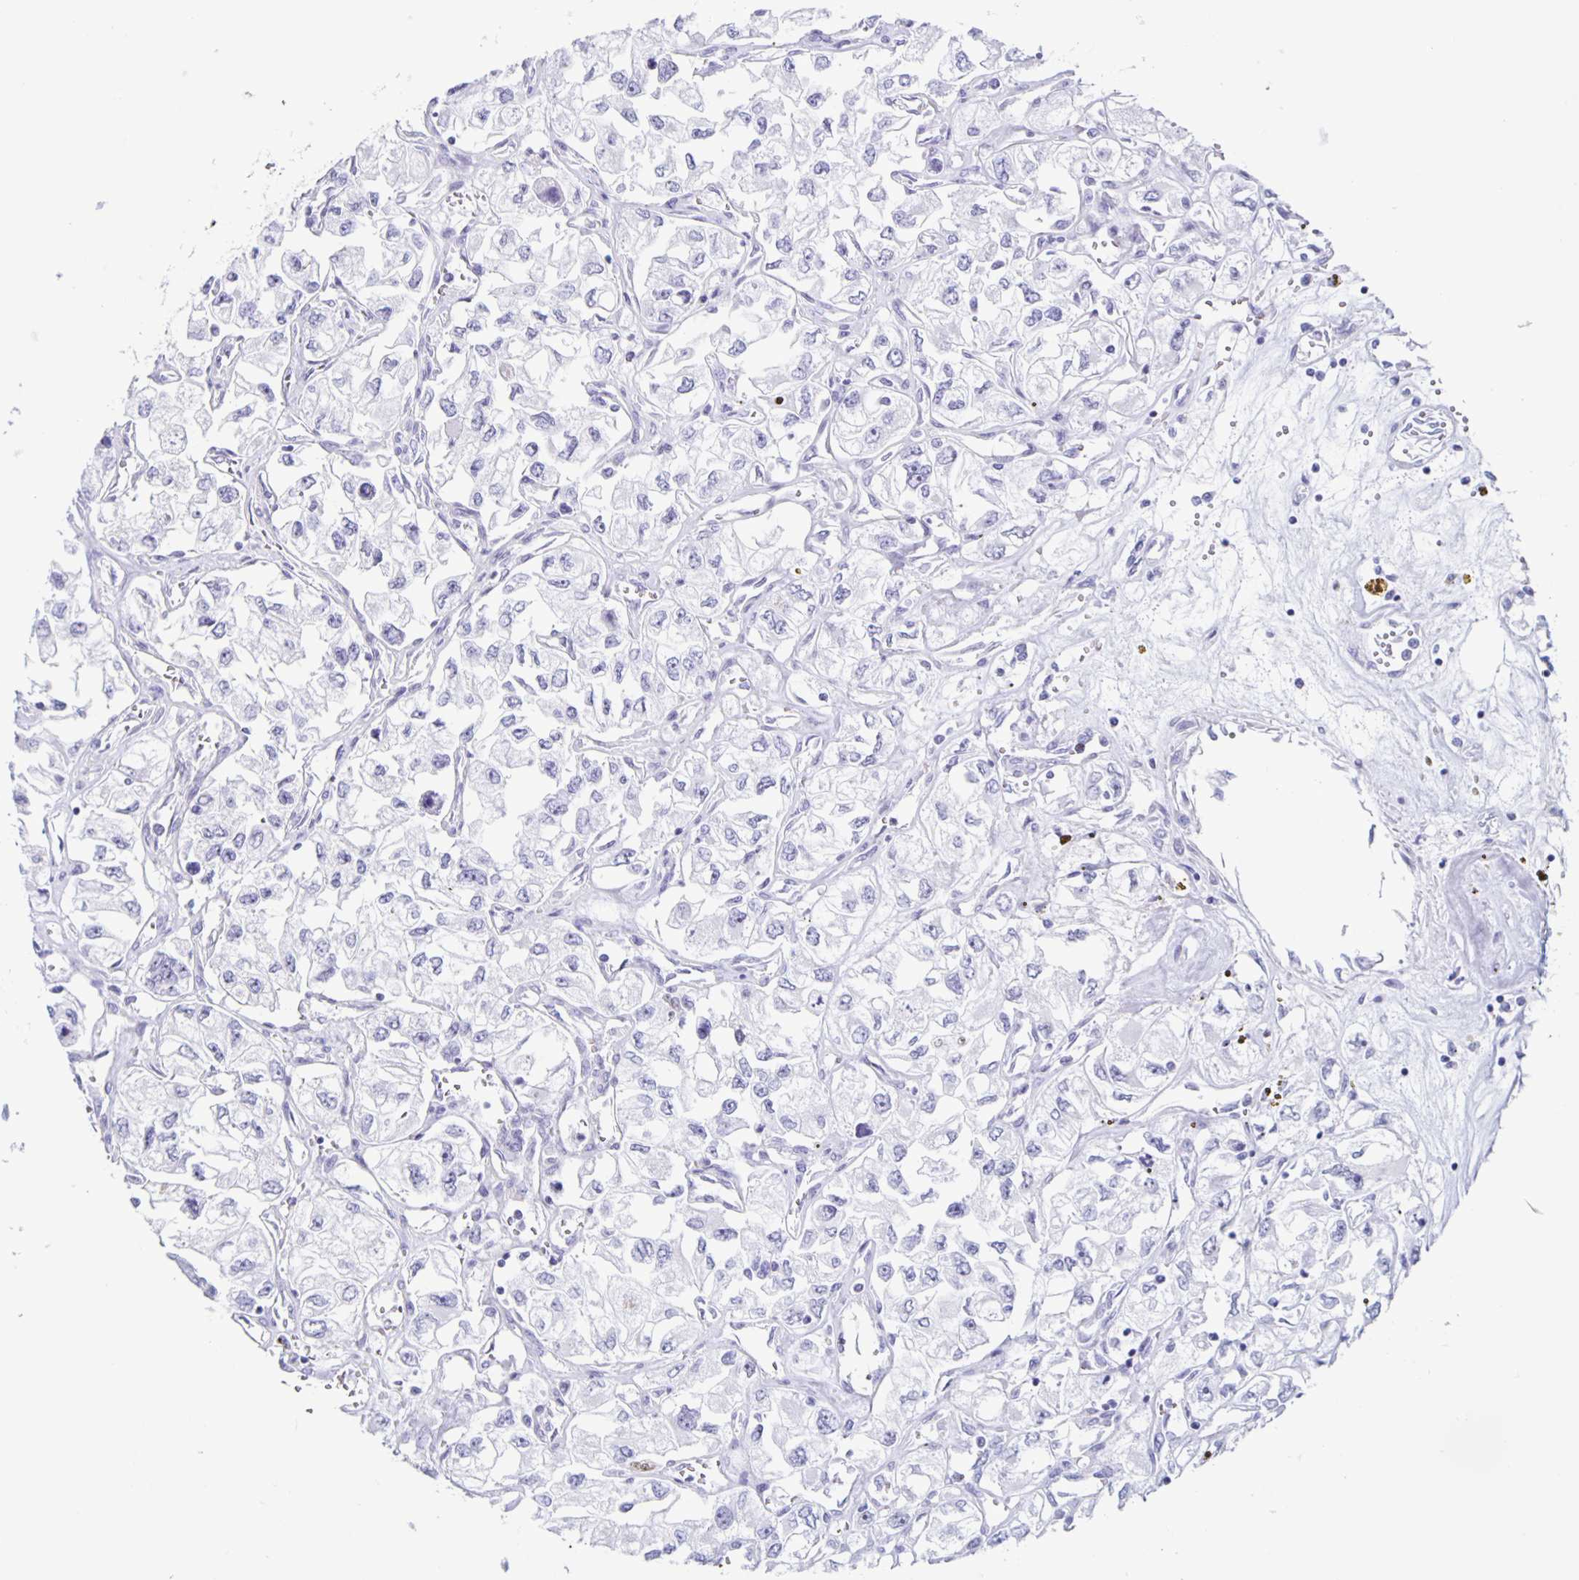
{"staining": {"intensity": "negative", "quantity": "none", "location": "none"}, "tissue": "renal cancer", "cell_type": "Tumor cells", "image_type": "cancer", "snomed": [{"axis": "morphology", "description": "Adenocarcinoma, NOS"}, {"axis": "topography", "description": "Kidney"}], "caption": "There is no significant staining in tumor cells of renal cancer.", "gene": "CT45A5", "patient": {"sex": "female", "age": 59}}